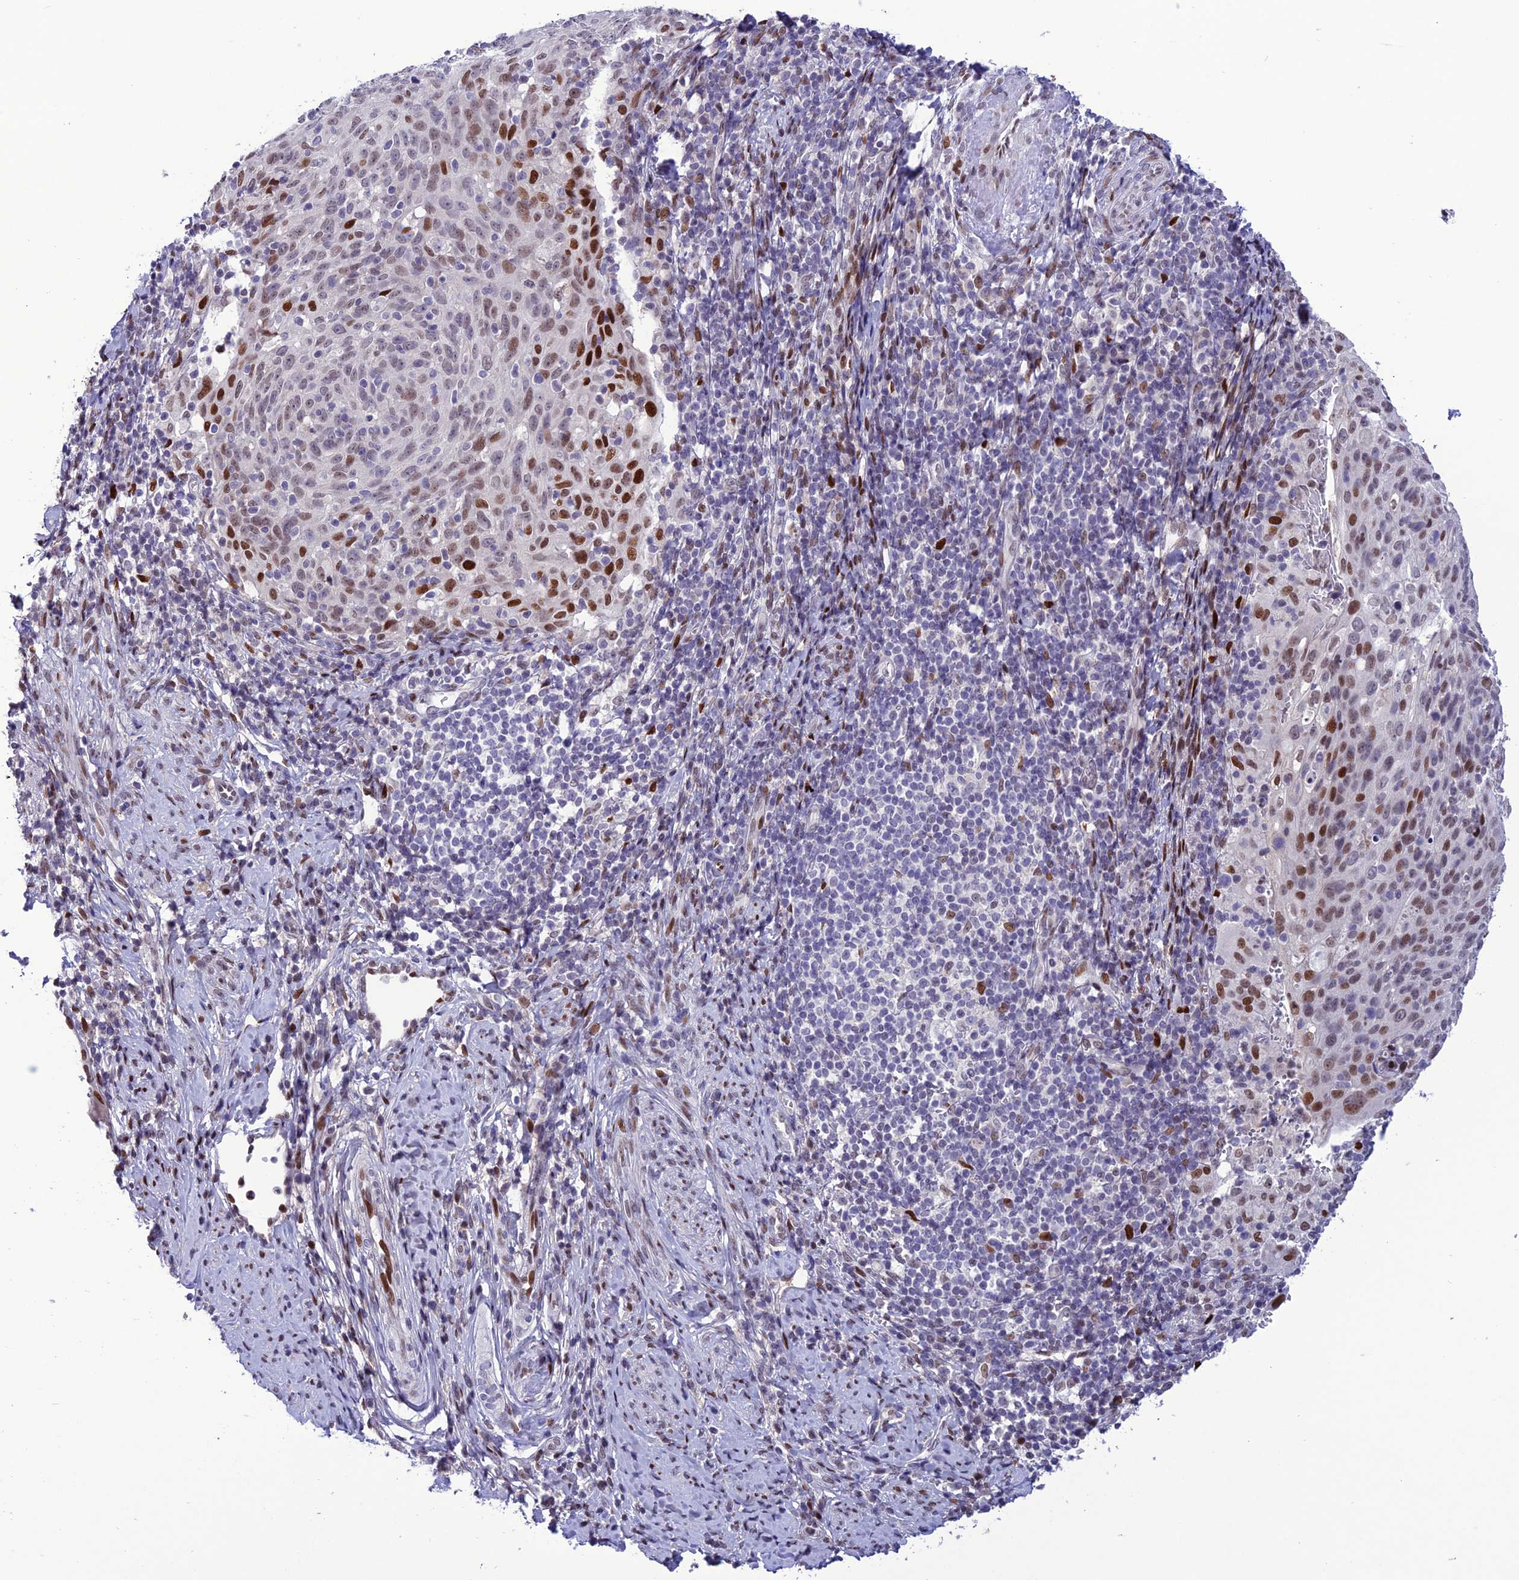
{"staining": {"intensity": "strong", "quantity": "<25%", "location": "nuclear"}, "tissue": "cervical cancer", "cell_type": "Tumor cells", "image_type": "cancer", "snomed": [{"axis": "morphology", "description": "Squamous cell carcinoma, NOS"}, {"axis": "topography", "description": "Cervix"}], "caption": "High-magnification brightfield microscopy of squamous cell carcinoma (cervical) stained with DAB (3,3'-diaminobenzidine) (brown) and counterstained with hematoxylin (blue). tumor cells exhibit strong nuclear expression is seen in about<25% of cells.", "gene": "ZNF707", "patient": {"sex": "female", "age": 70}}